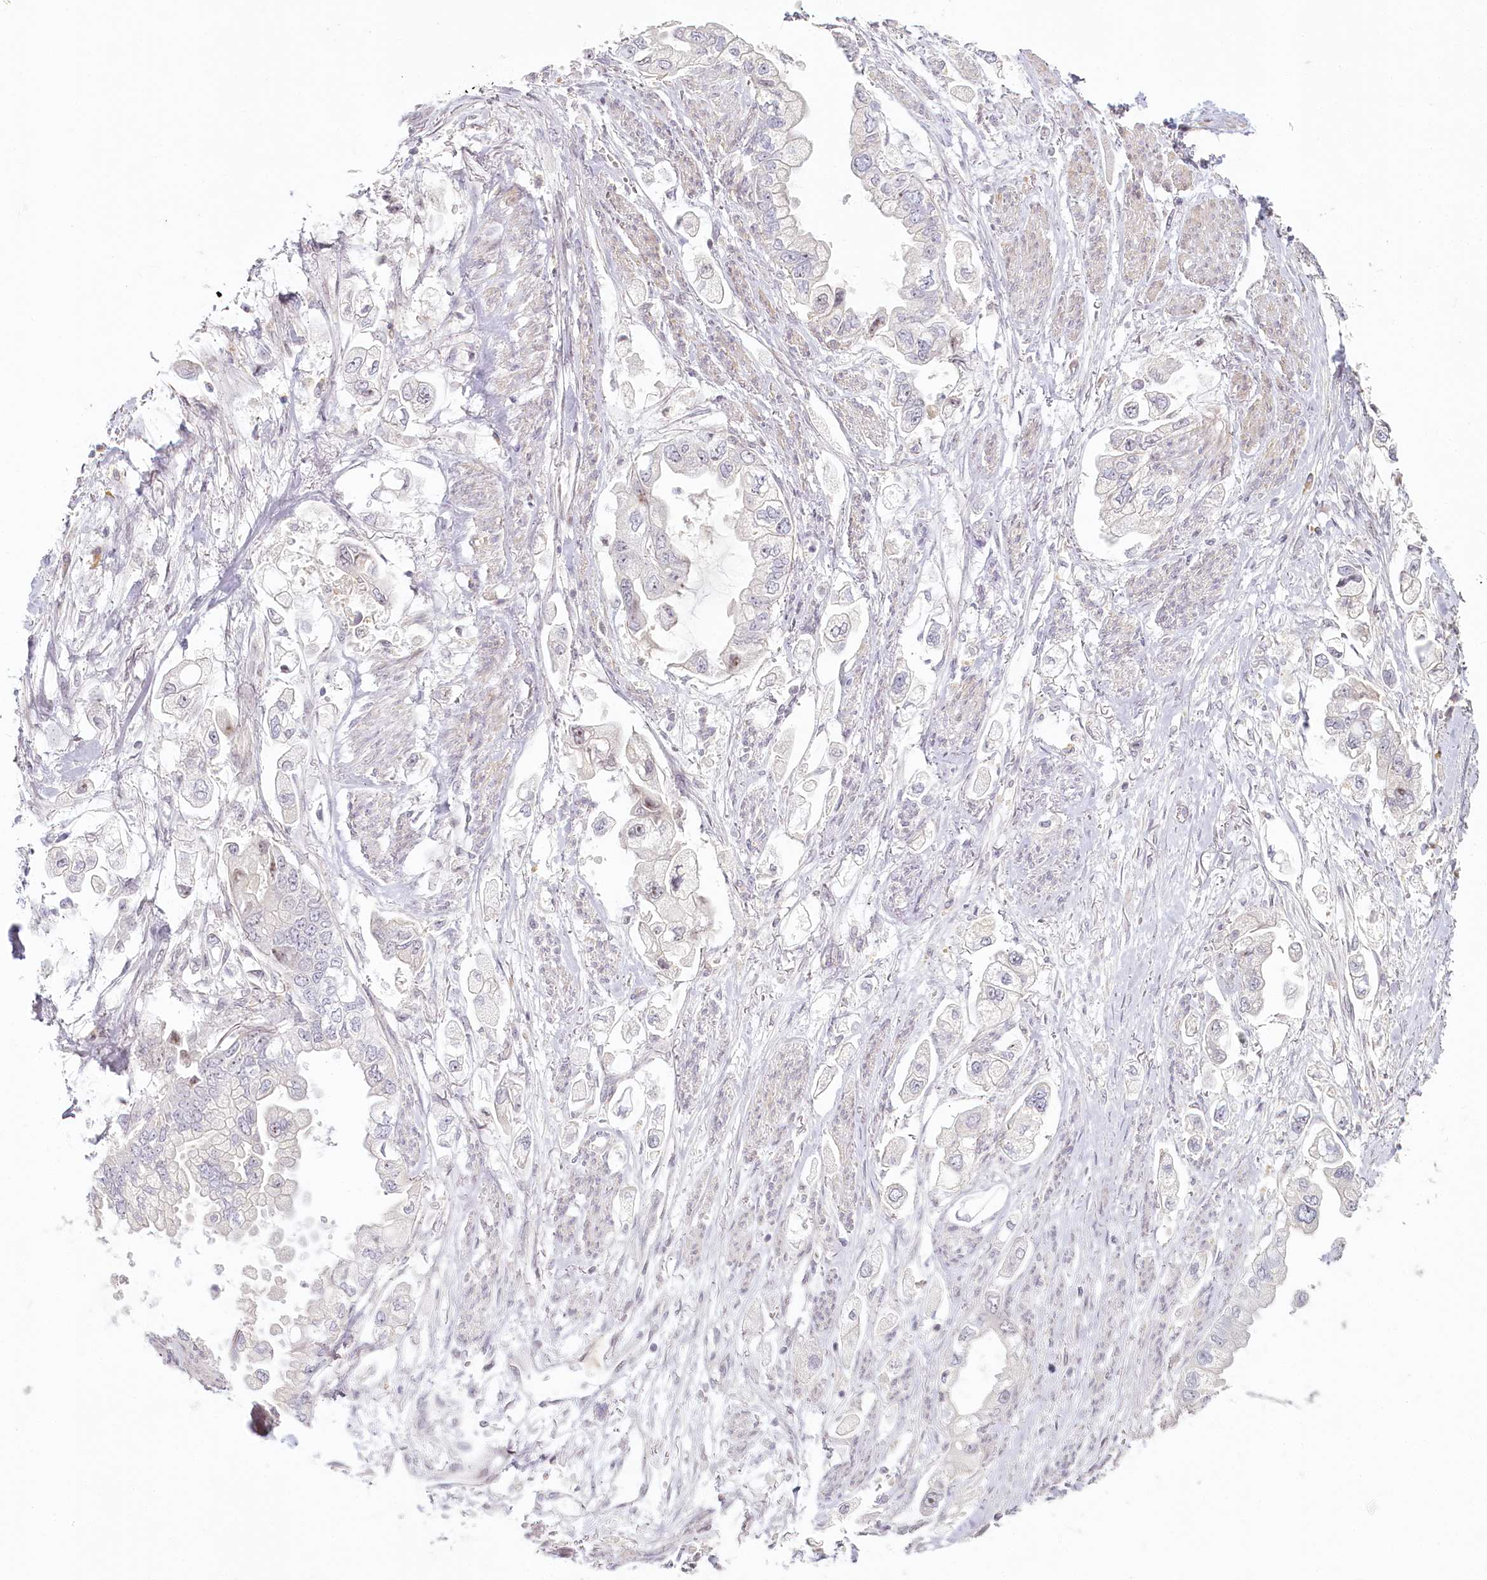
{"staining": {"intensity": "negative", "quantity": "none", "location": "none"}, "tissue": "stomach cancer", "cell_type": "Tumor cells", "image_type": "cancer", "snomed": [{"axis": "morphology", "description": "Adenocarcinoma, NOS"}, {"axis": "topography", "description": "Stomach"}], "caption": "Tumor cells show no significant expression in stomach cancer (adenocarcinoma).", "gene": "EXOSC7", "patient": {"sex": "male", "age": 62}}